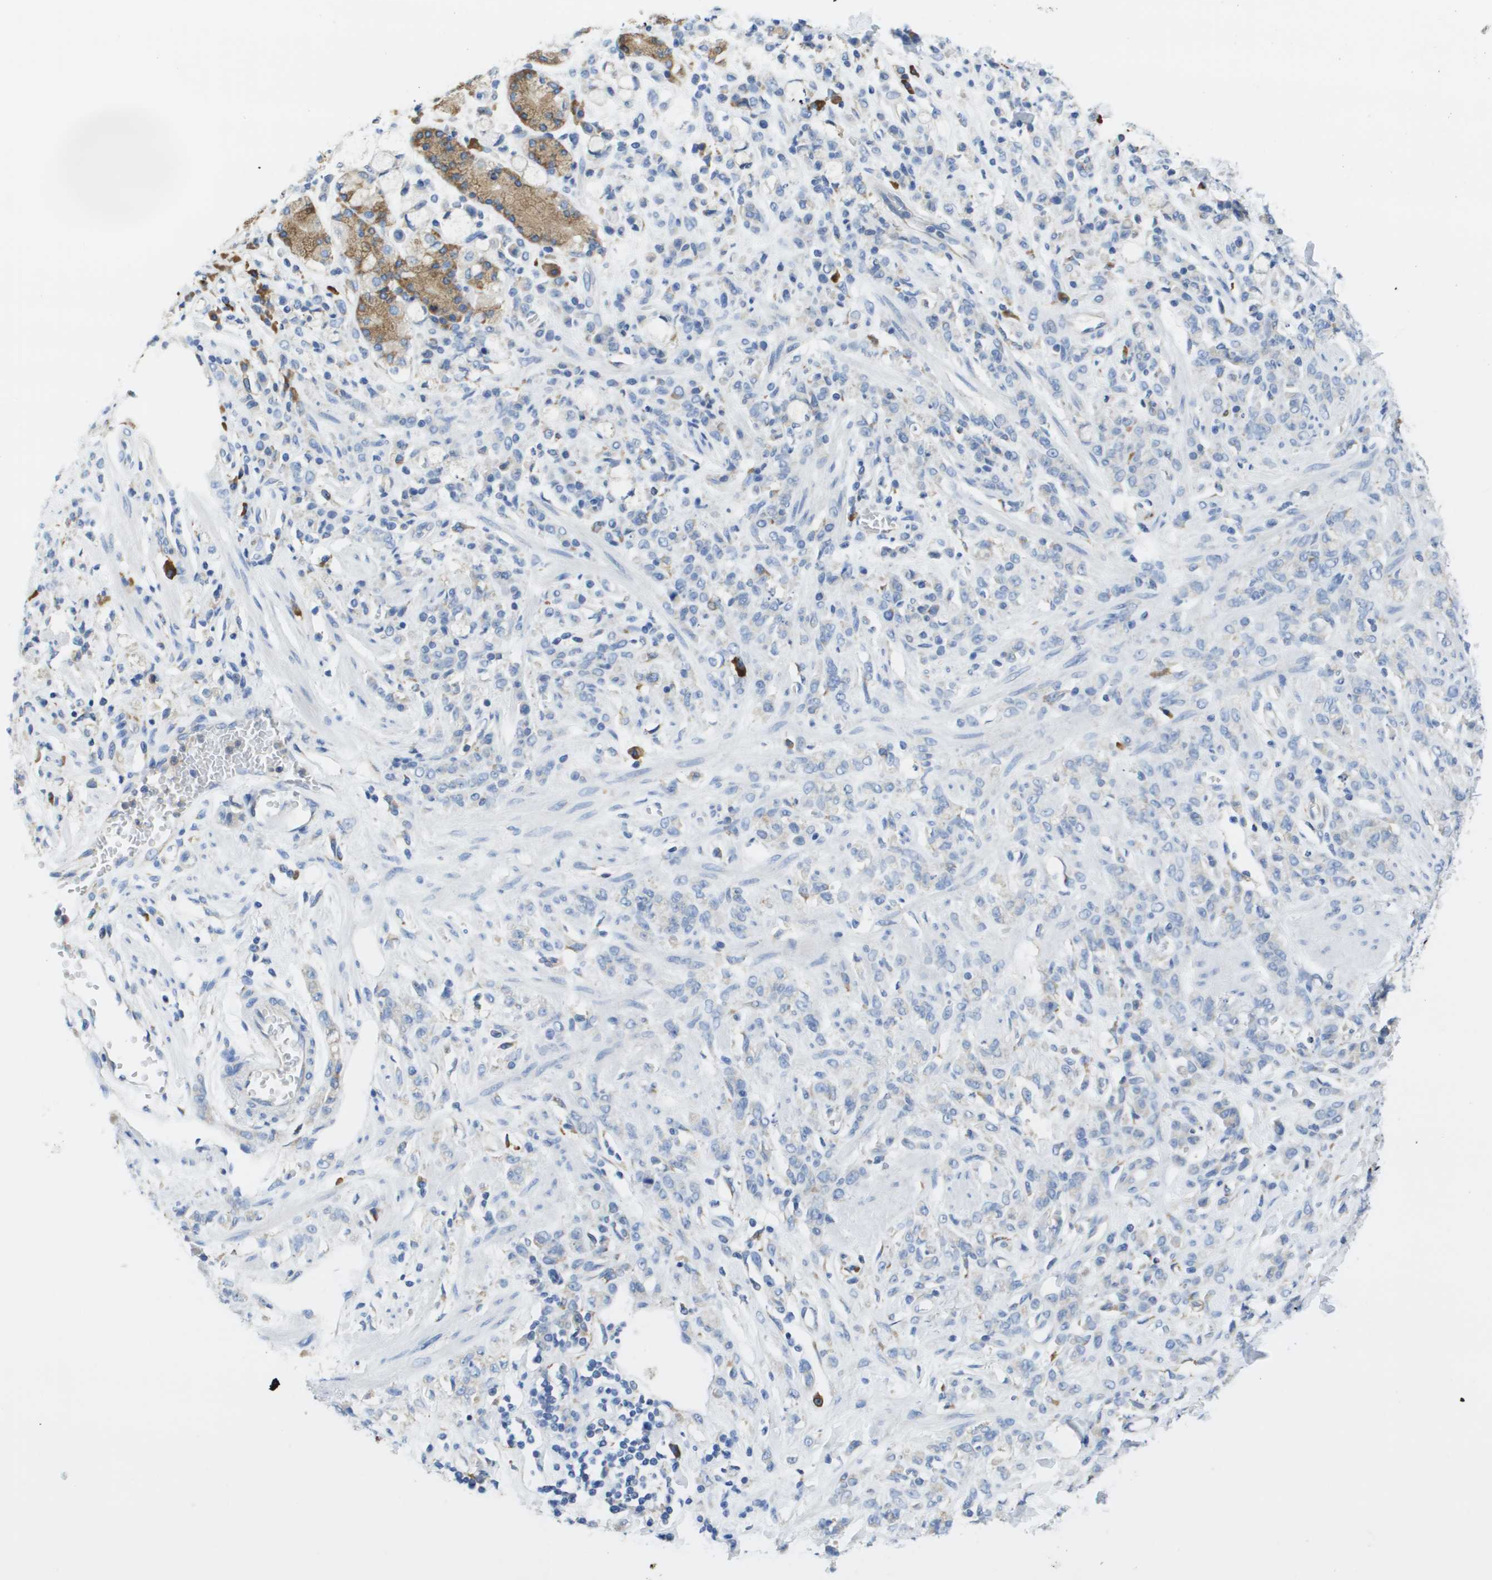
{"staining": {"intensity": "negative", "quantity": "none", "location": "none"}, "tissue": "stomach cancer", "cell_type": "Tumor cells", "image_type": "cancer", "snomed": [{"axis": "morphology", "description": "Normal tissue, NOS"}, {"axis": "morphology", "description": "Adenocarcinoma, NOS"}, {"axis": "topography", "description": "Stomach"}], "caption": "This photomicrograph is of stomach adenocarcinoma stained with IHC to label a protein in brown with the nuclei are counter-stained blue. There is no staining in tumor cells.", "gene": "SDR42E1", "patient": {"sex": "male", "age": 82}}